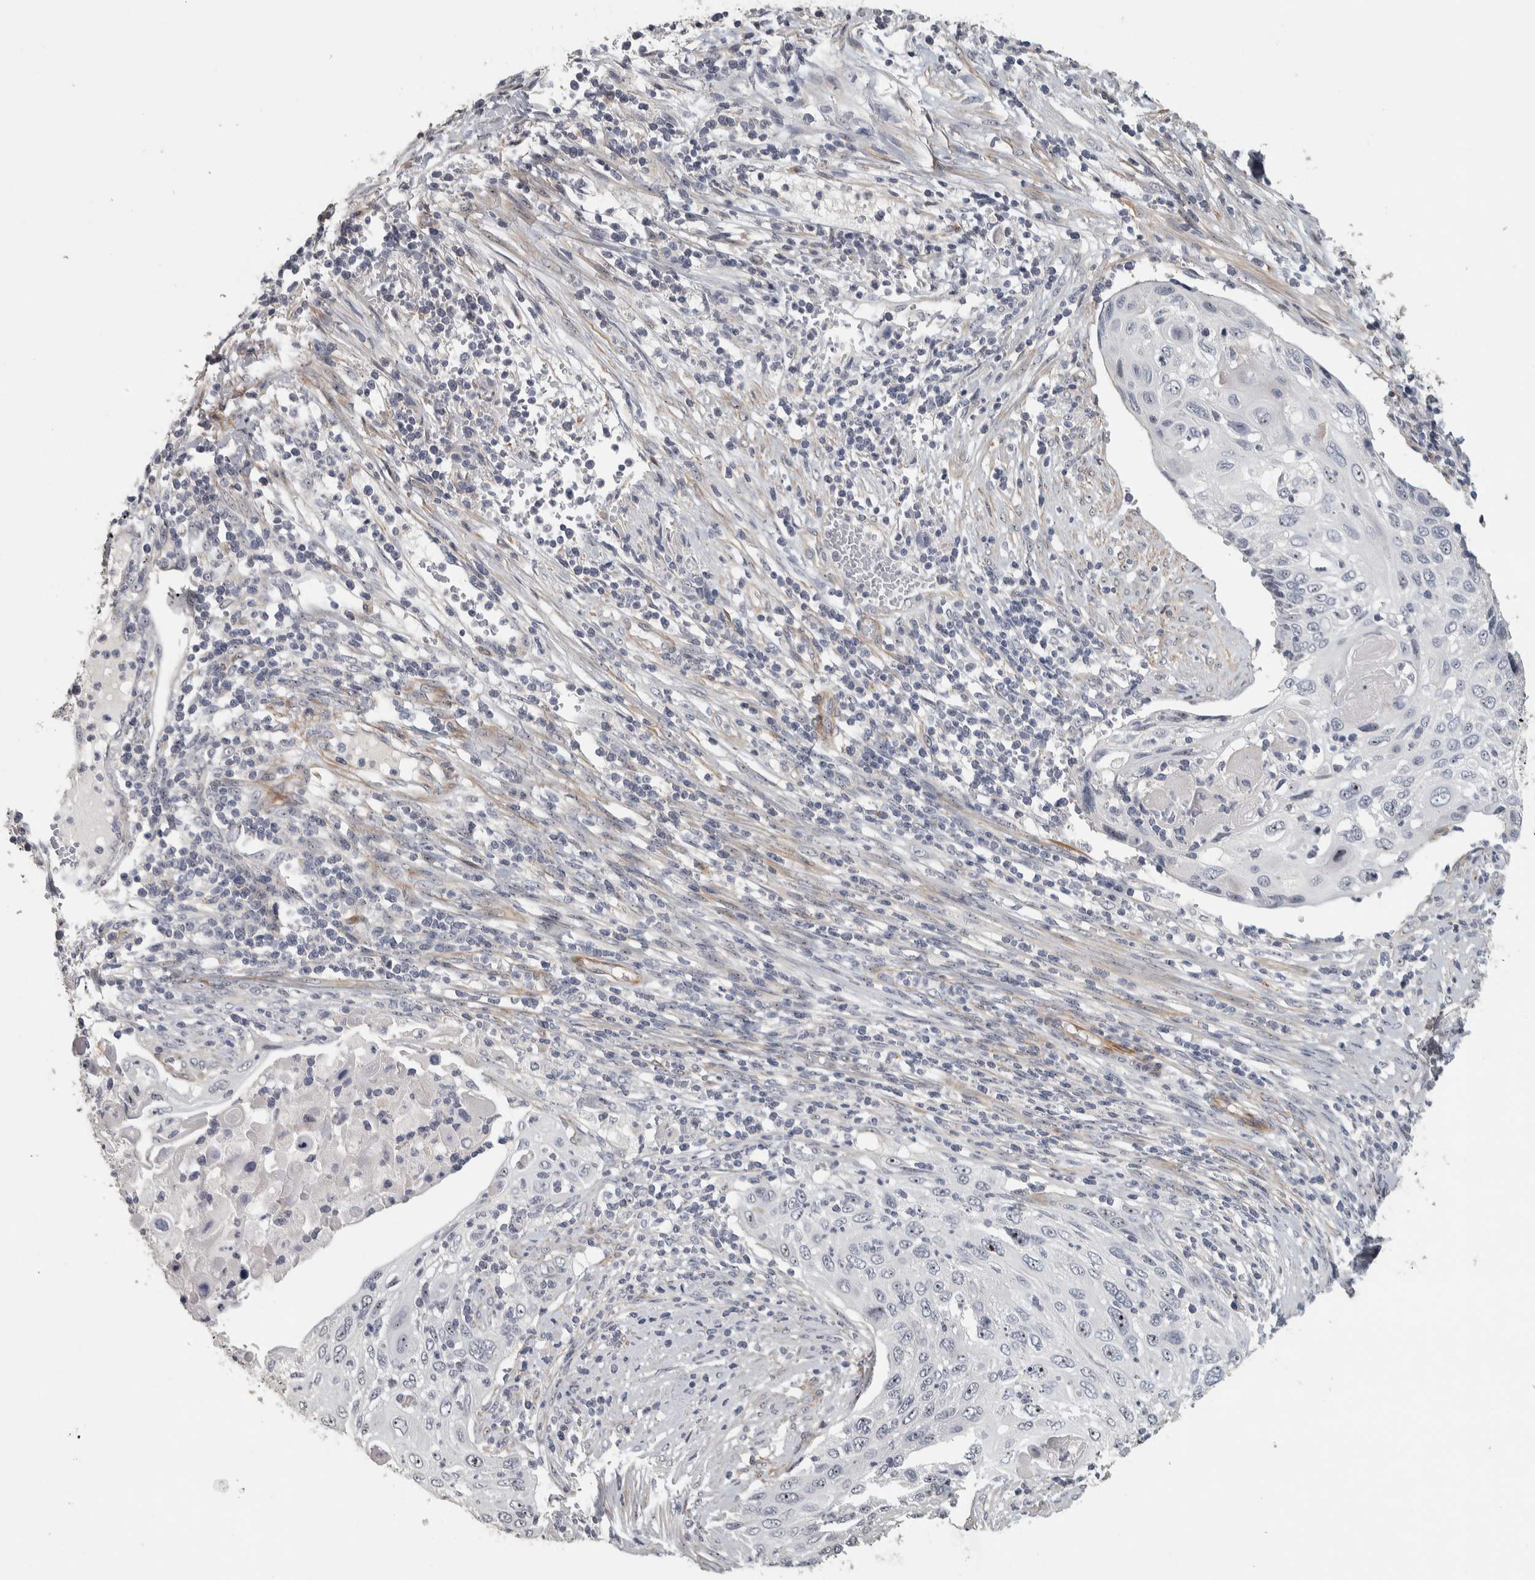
{"staining": {"intensity": "weak", "quantity": "<25%", "location": "nuclear"}, "tissue": "cervical cancer", "cell_type": "Tumor cells", "image_type": "cancer", "snomed": [{"axis": "morphology", "description": "Squamous cell carcinoma, NOS"}, {"axis": "topography", "description": "Cervix"}], "caption": "Histopathology image shows no significant protein positivity in tumor cells of cervical cancer.", "gene": "DCAF10", "patient": {"sex": "female", "age": 70}}